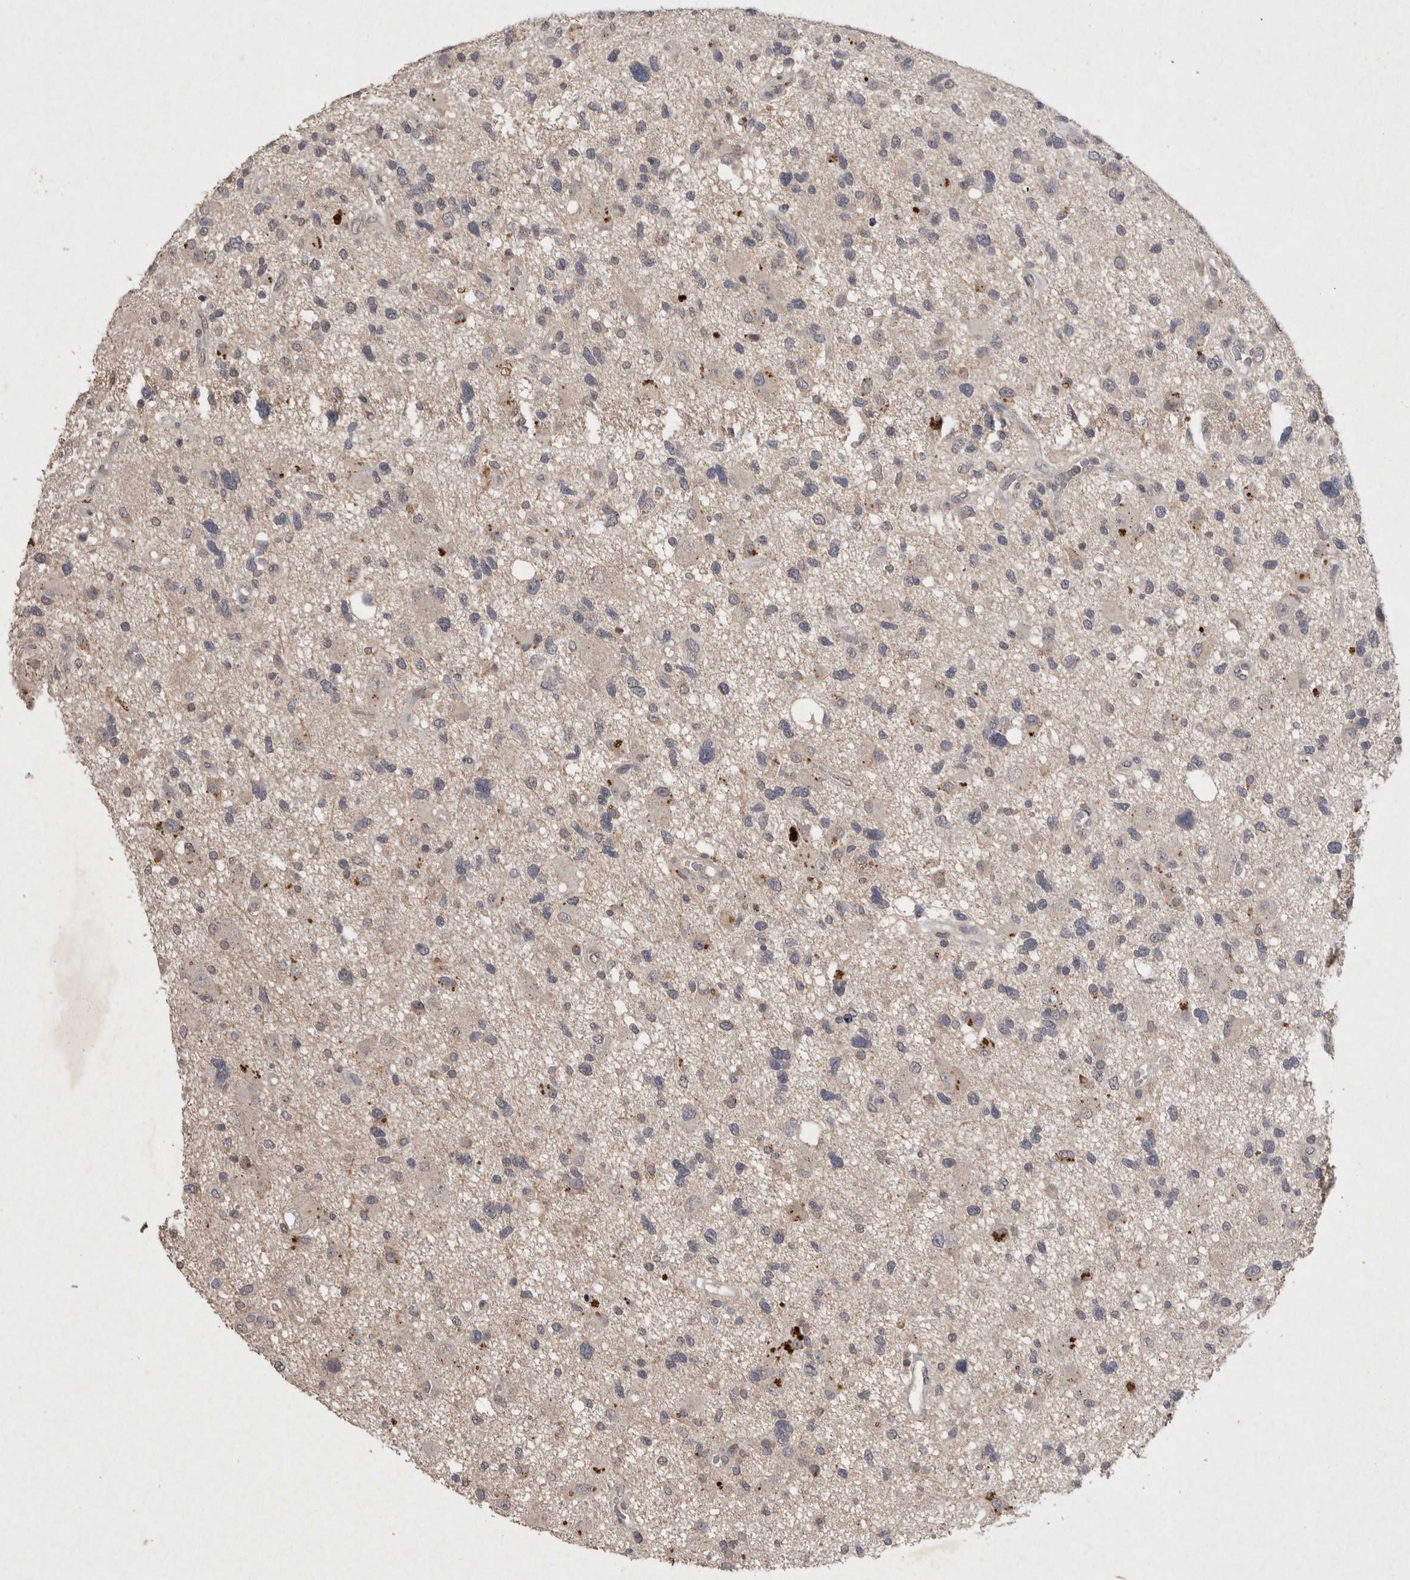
{"staining": {"intensity": "negative", "quantity": "none", "location": "none"}, "tissue": "glioma", "cell_type": "Tumor cells", "image_type": "cancer", "snomed": [{"axis": "morphology", "description": "Glioma, malignant, High grade"}, {"axis": "topography", "description": "Brain"}], "caption": "Immunohistochemistry image of neoplastic tissue: glioma stained with DAB (3,3'-diaminobenzidine) shows no significant protein expression in tumor cells. (DAB immunohistochemistry (IHC), high magnification).", "gene": "APLNR", "patient": {"sex": "male", "age": 33}}